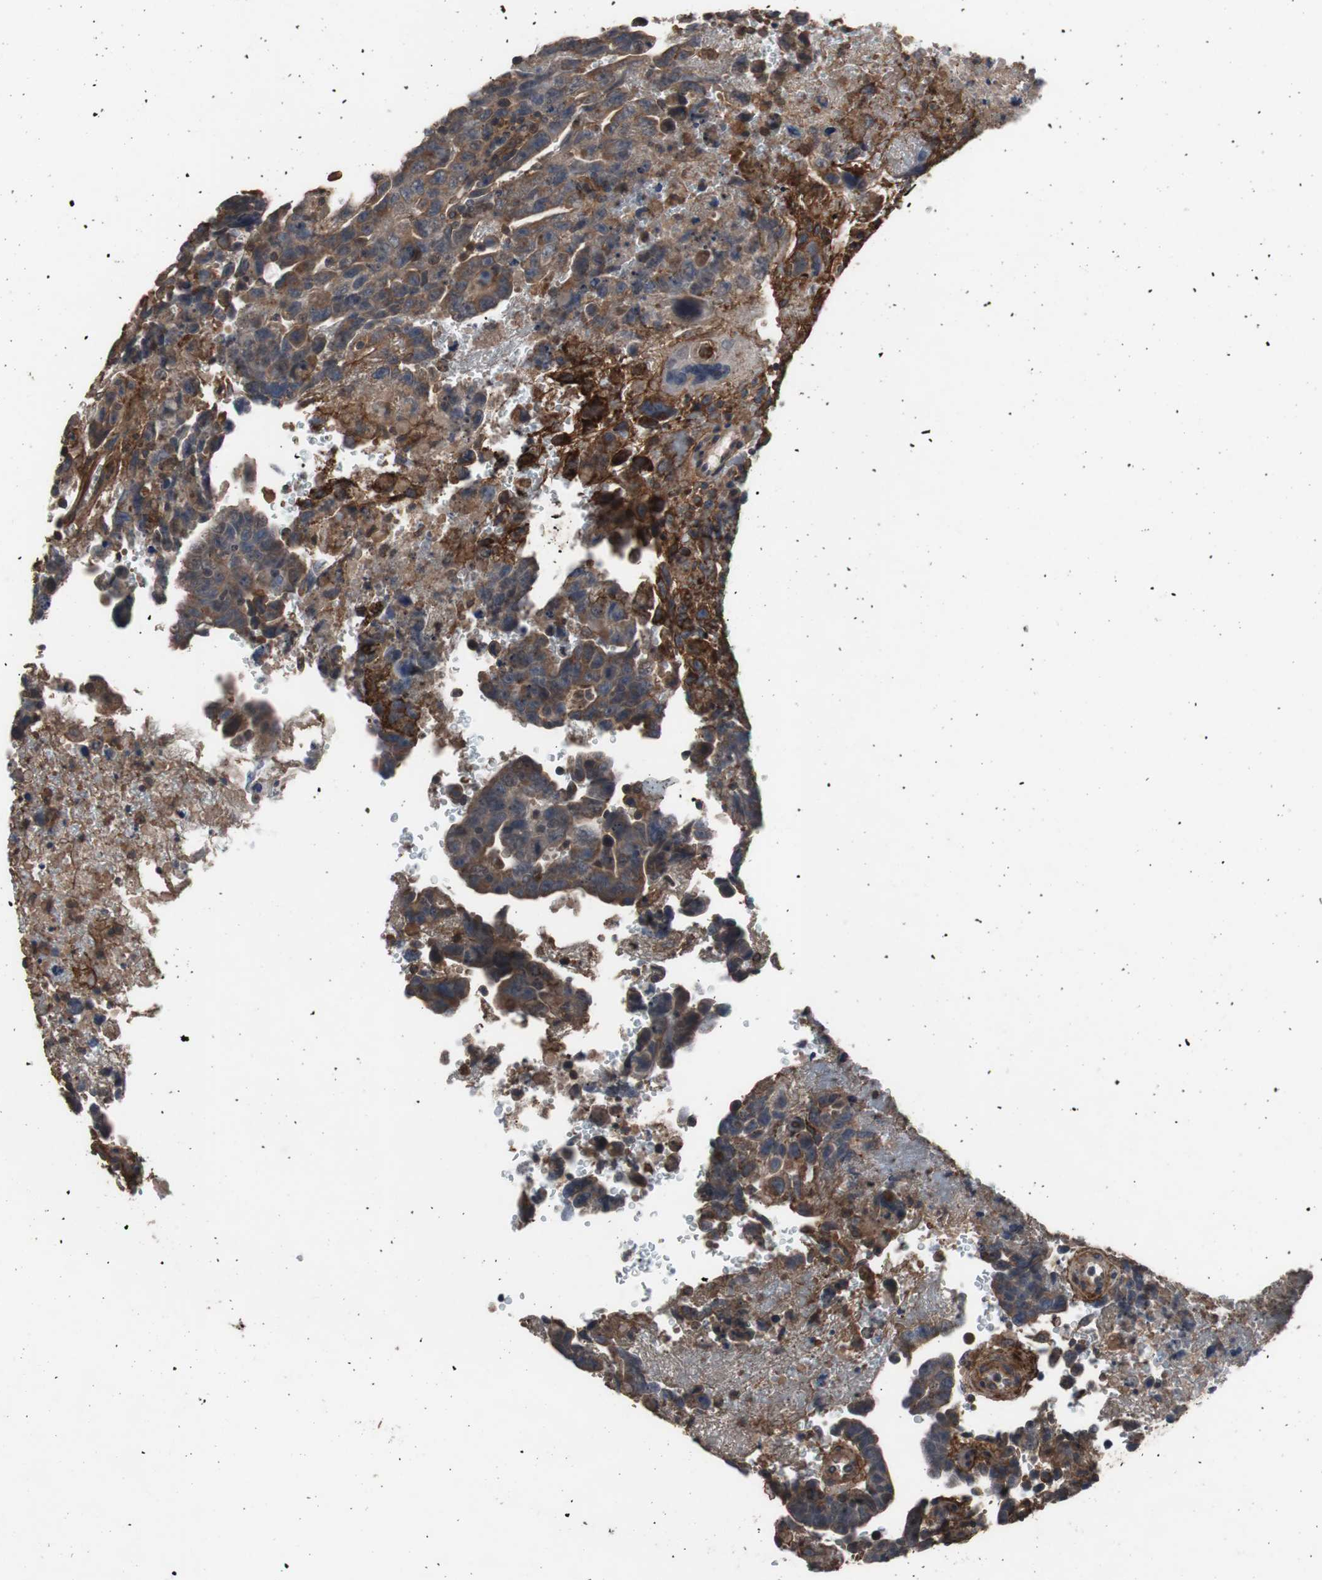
{"staining": {"intensity": "moderate", "quantity": ">75%", "location": "cytoplasmic/membranous"}, "tissue": "testis cancer", "cell_type": "Tumor cells", "image_type": "cancer", "snomed": [{"axis": "morphology", "description": "Carcinoma, Embryonal, NOS"}, {"axis": "topography", "description": "Testis"}], "caption": "Embryonal carcinoma (testis) was stained to show a protein in brown. There is medium levels of moderate cytoplasmic/membranous expression in about >75% of tumor cells. (DAB = brown stain, brightfield microscopy at high magnification).", "gene": "COL6A2", "patient": {"sex": "male", "age": 28}}